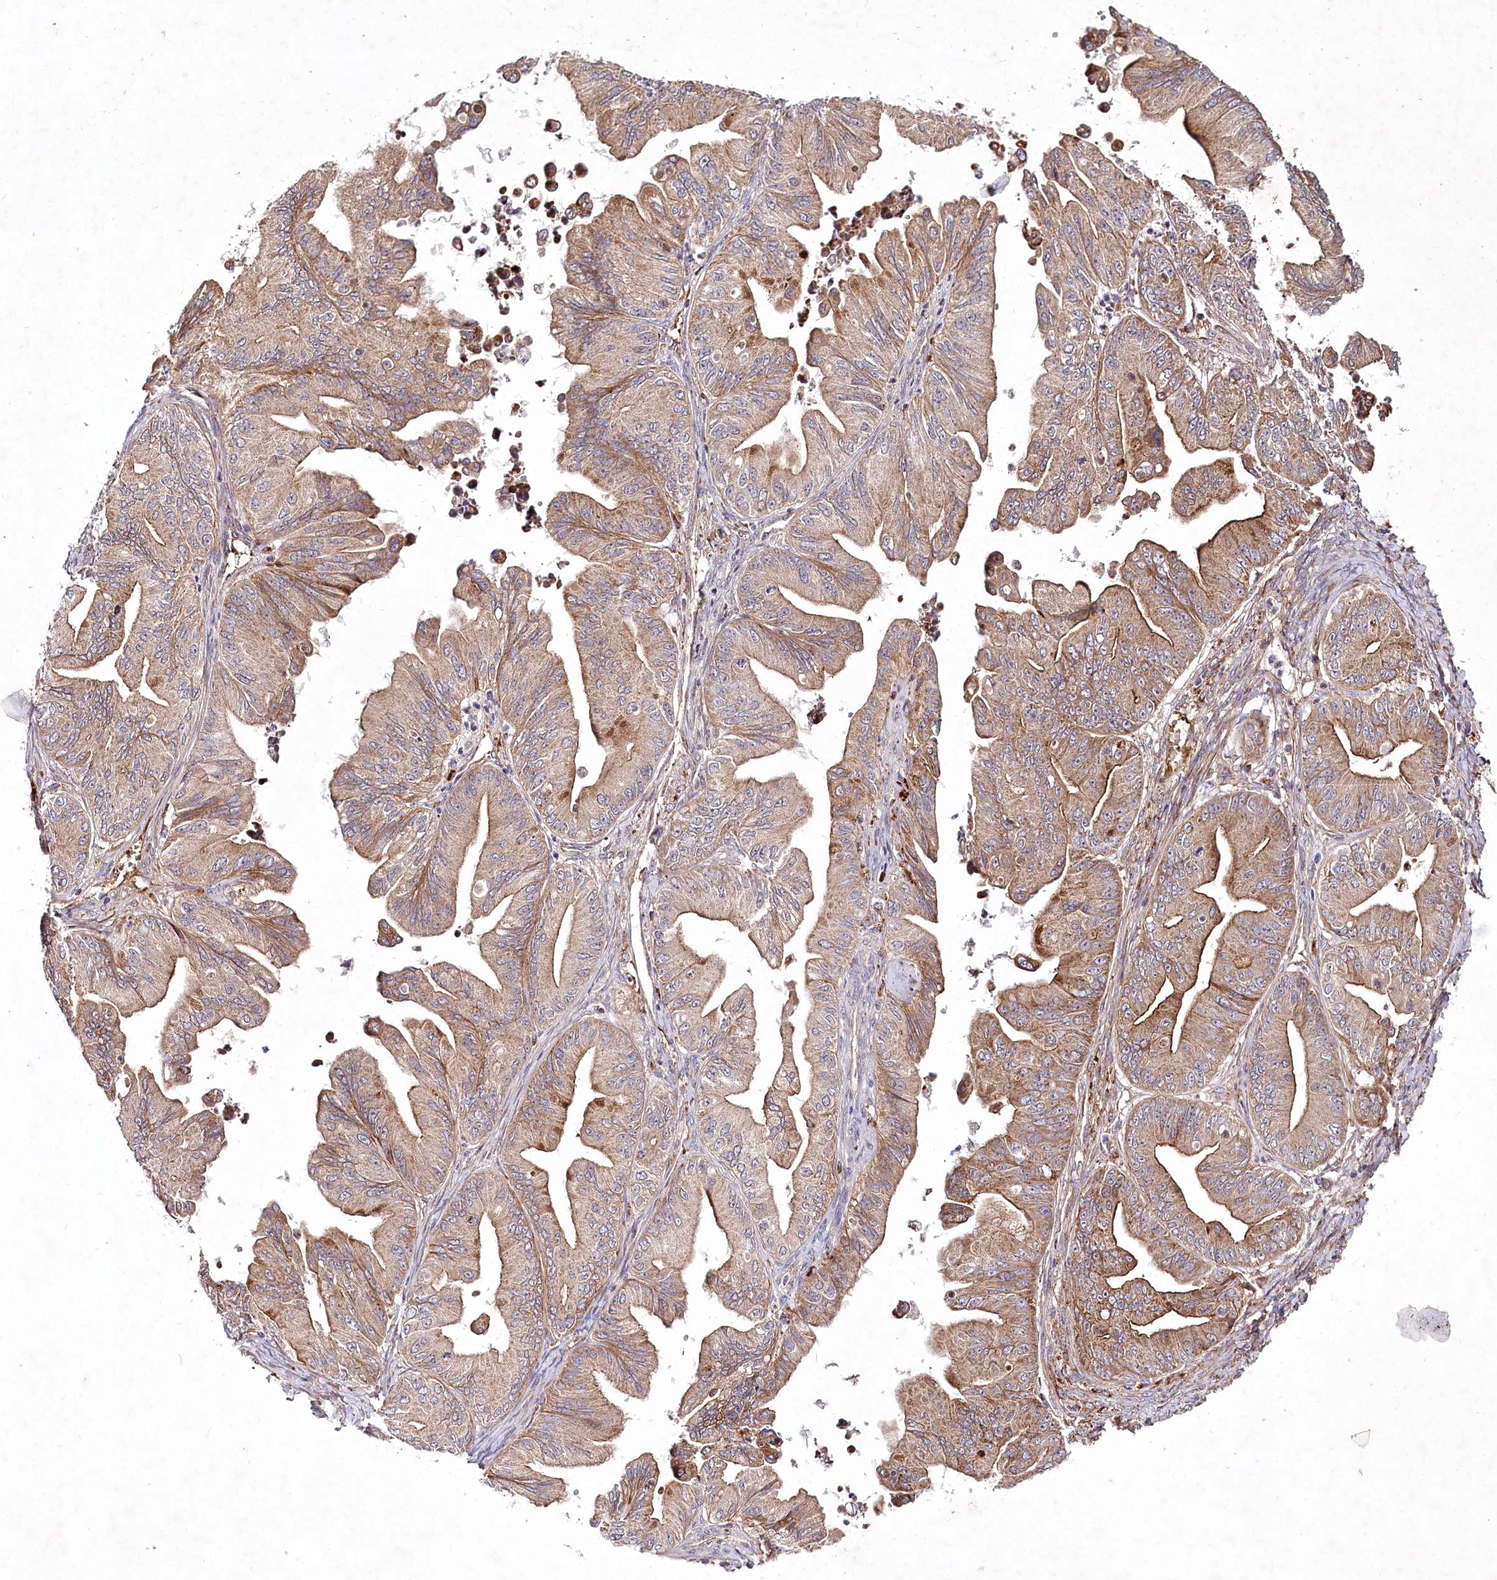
{"staining": {"intensity": "moderate", "quantity": ">75%", "location": "cytoplasmic/membranous"}, "tissue": "ovarian cancer", "cell_type": "Tumor cells", "image_type": "cancer", "snomed": [{"axis": "morphology", "description": "Cystadenocarcinoma, mucinous, NOS"}, {"axis": "topography", "description": "Ovary"}], "caption": "Ovarian cancer (mucinous cystadenocarcinoma) stained for a protein demonstrates moderate cytoplasmic/membranous positivity in tumor cells.", "gene": "PSTK", "patient": {"sex": "female", "age": 71}}